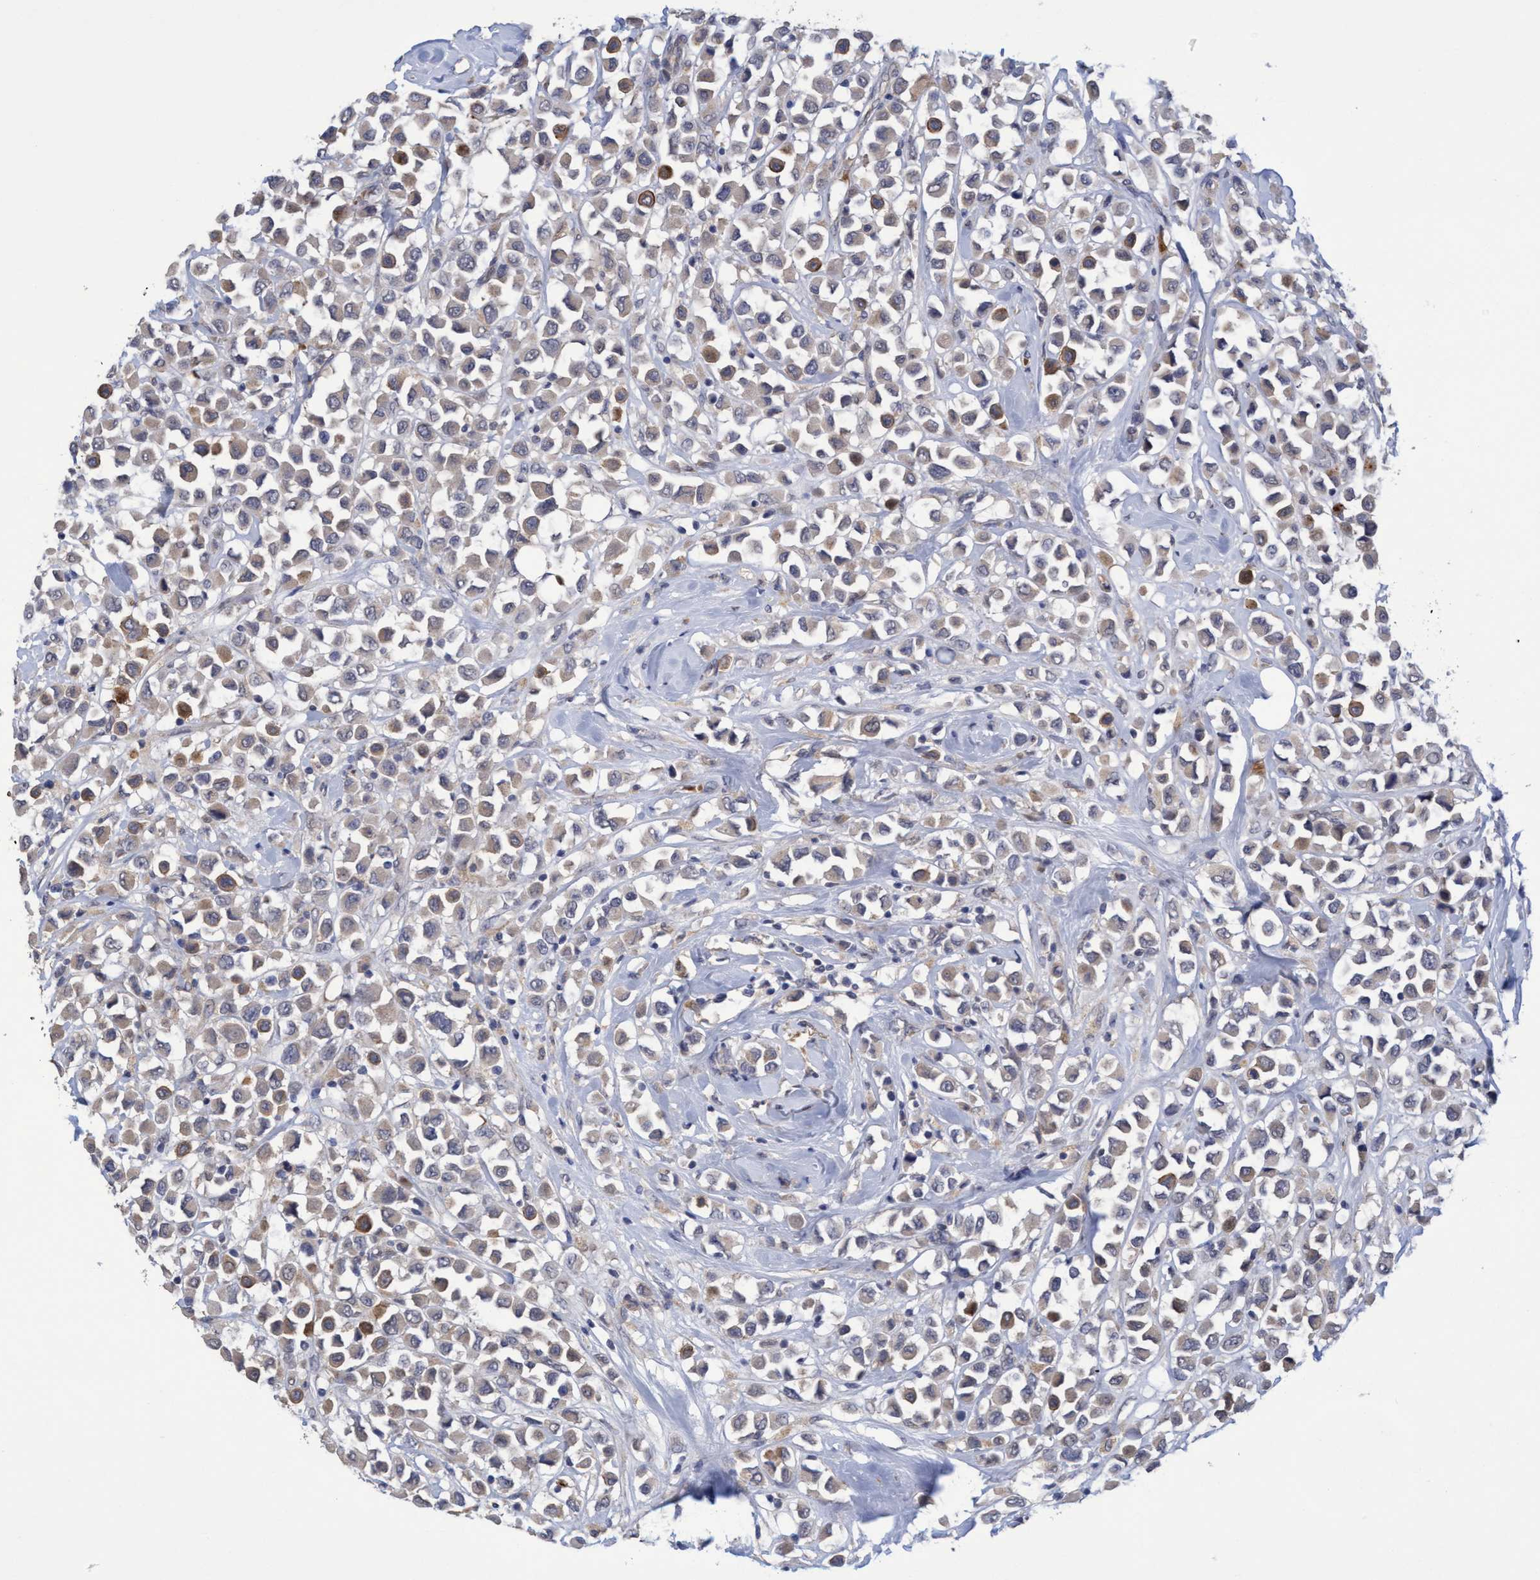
{"staining": {"intensity": "weak", "quantity": ">75%", "location": "cytoplasmic/membranous"}, "tissue": "breast cancer", "cell_type": "Tumor cells", "image_type": "cancer", "snomed": [{"axis": "morphology", "description": "Duct carcinoma"}, {"axis": "topography", "description": "Breast"}], "caption": "DAB (3,3'-diaminobenzidine) immunohistochemical staining of human infiltrating ductal carcinoma (breast) displays weak cytoplasmic/membranous protein expression in approximately >75% of tumor cells.", "gene": "SEMA4D", "patient": {"sex": "female", "age": 61}}